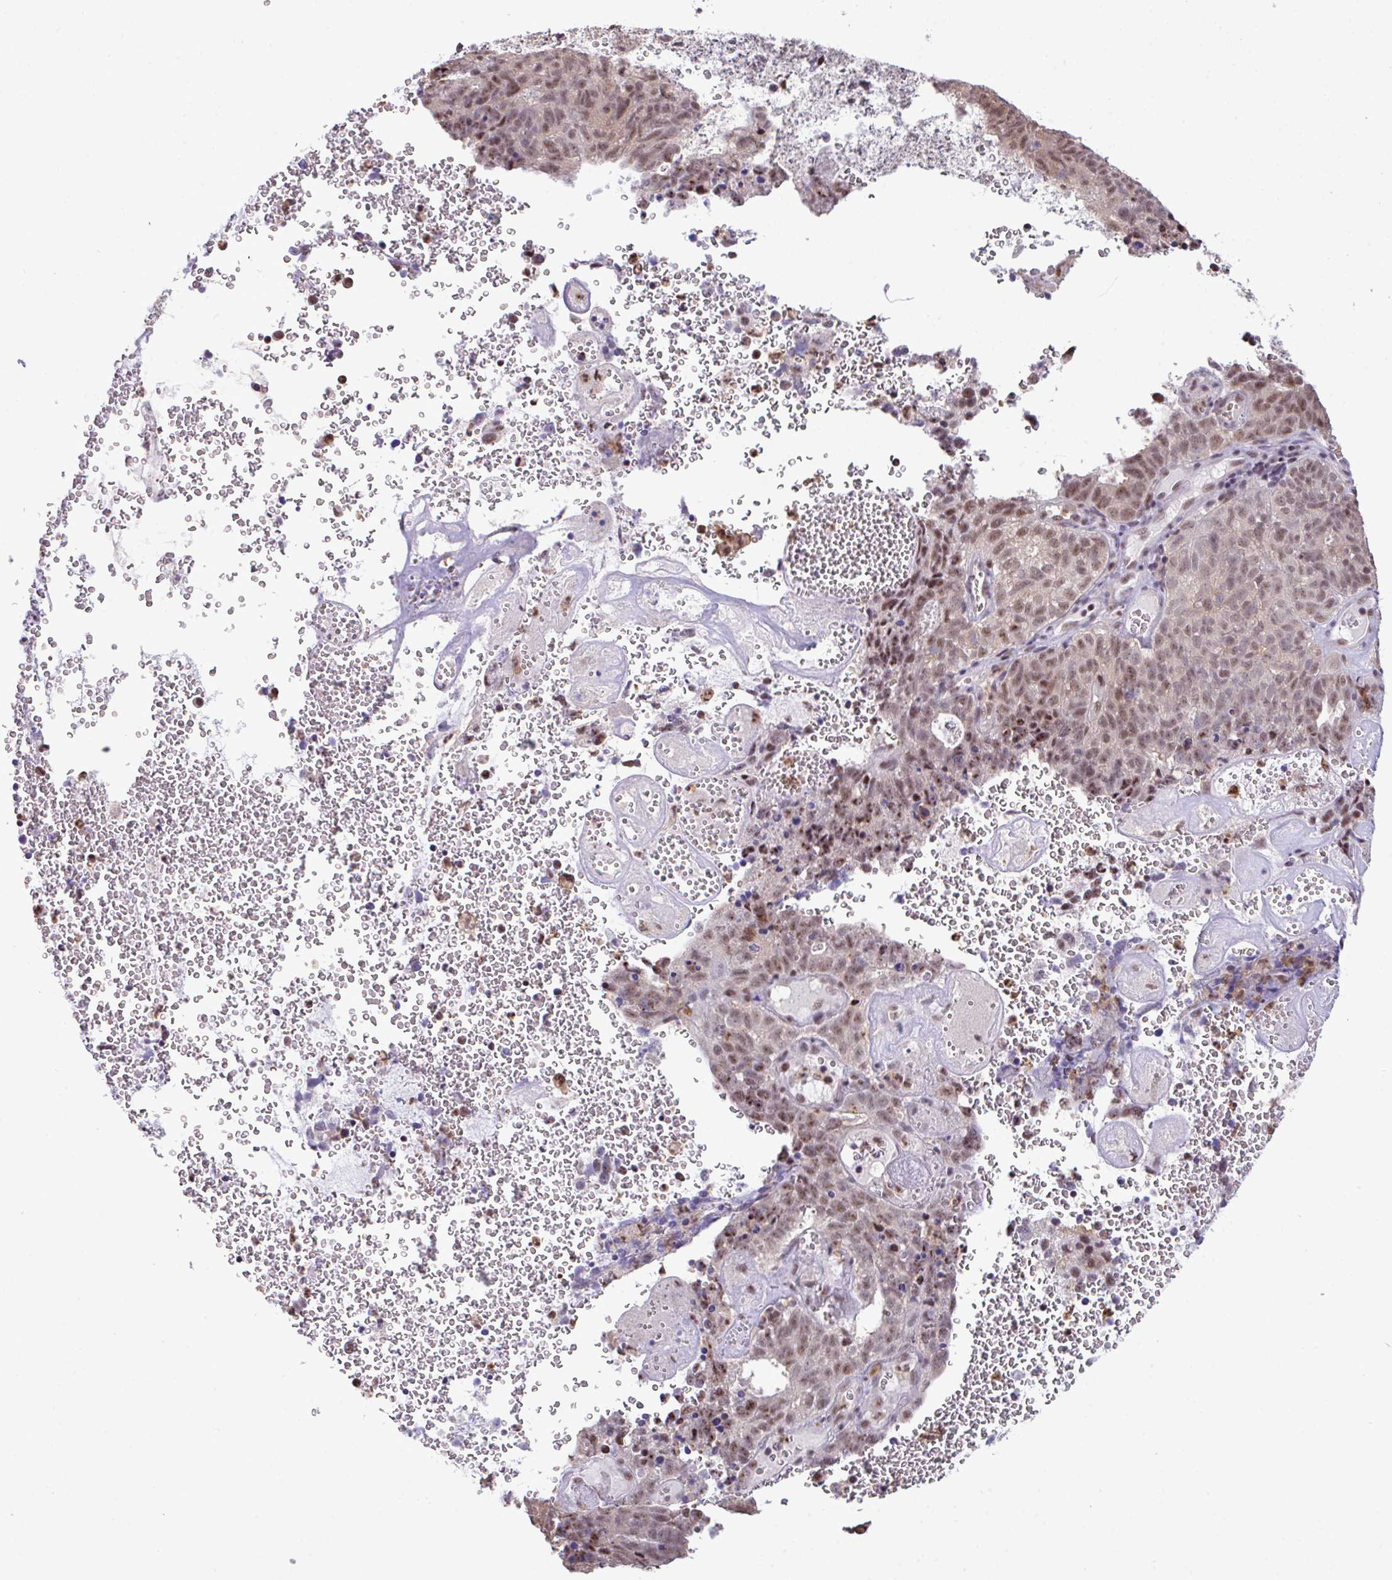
{"staining": {"intensity": "moderate", "quantity": ">75%", "location": "nuclear"}, "tissue": "cervical cancer", "cell_type": "Tumor cells", "image_type": "cancer", "snomed": [{"axis": "morphology", "description": "Adenocarcinoma, NOS"}, {"axis": "topography", "description": "Cervix"}], "caption": "Cervical cancer was stained to show a protein in brown. There is medium levels of moderate nuclear expression in about >75% of tumor cells.", "gene": "OR6K3", "patient": {"sex": "female", "age": 38}}